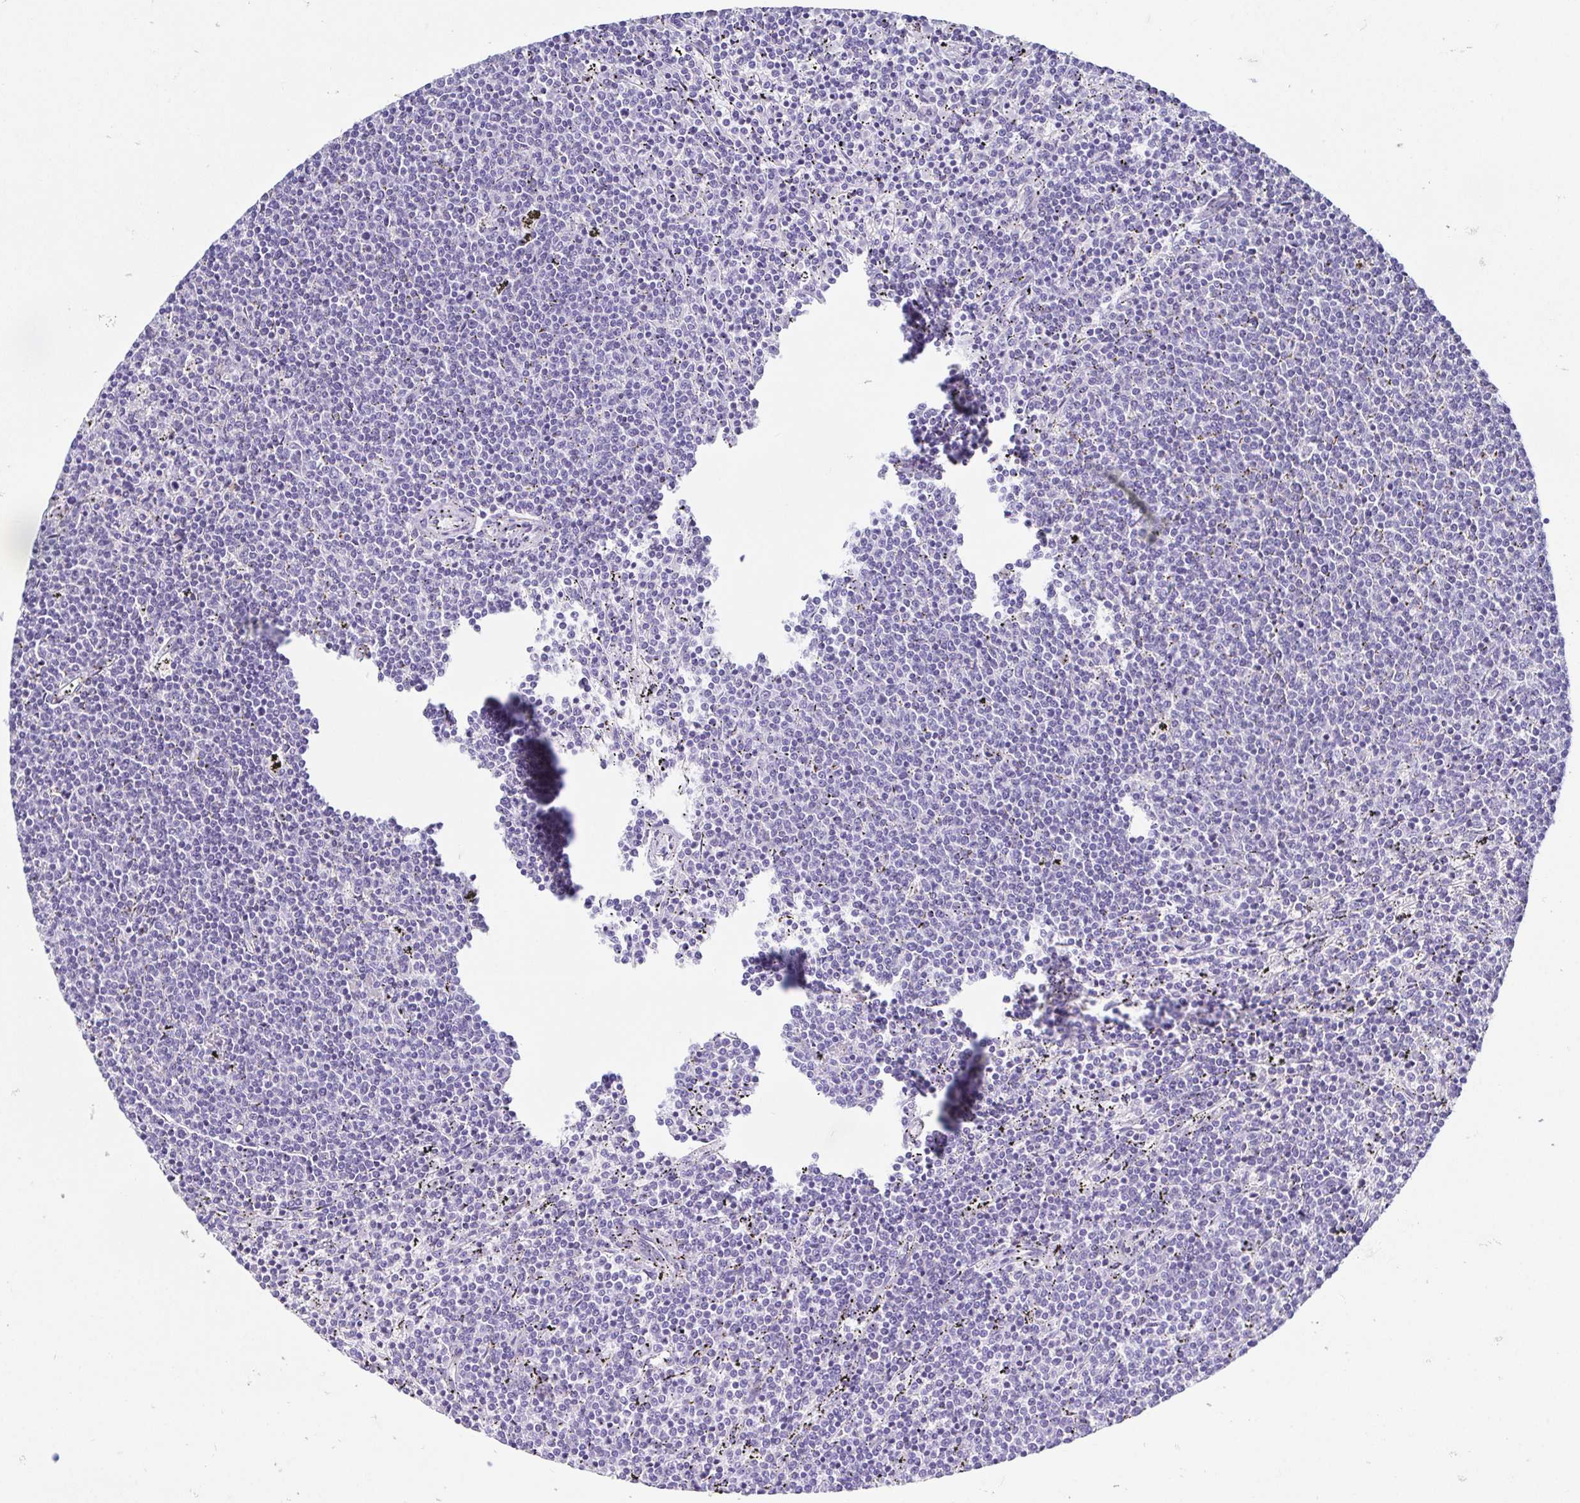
{"staining": {"intensity": "negative", "quantity": "none", "location": "none"}, "tissue": "lymphoma", "cell_type": "Tumor cells", "image_type": "cancer", "snomed": [{"axis": "morphology", "description": "Malignant lymphoma, non-Hodgkin's type, Low grade"}, {"axis": "topography", "description": "Spleen"}], "caption": "A high-resolution histopathology image shows immunohistochemistry staining of malignant lymphoma, non-Hodgkin's type (low-grade), which exhibits no significant expression in tumor cells.", "gene": "RDH11", "patient": {"sex": "female", "age": 50}}